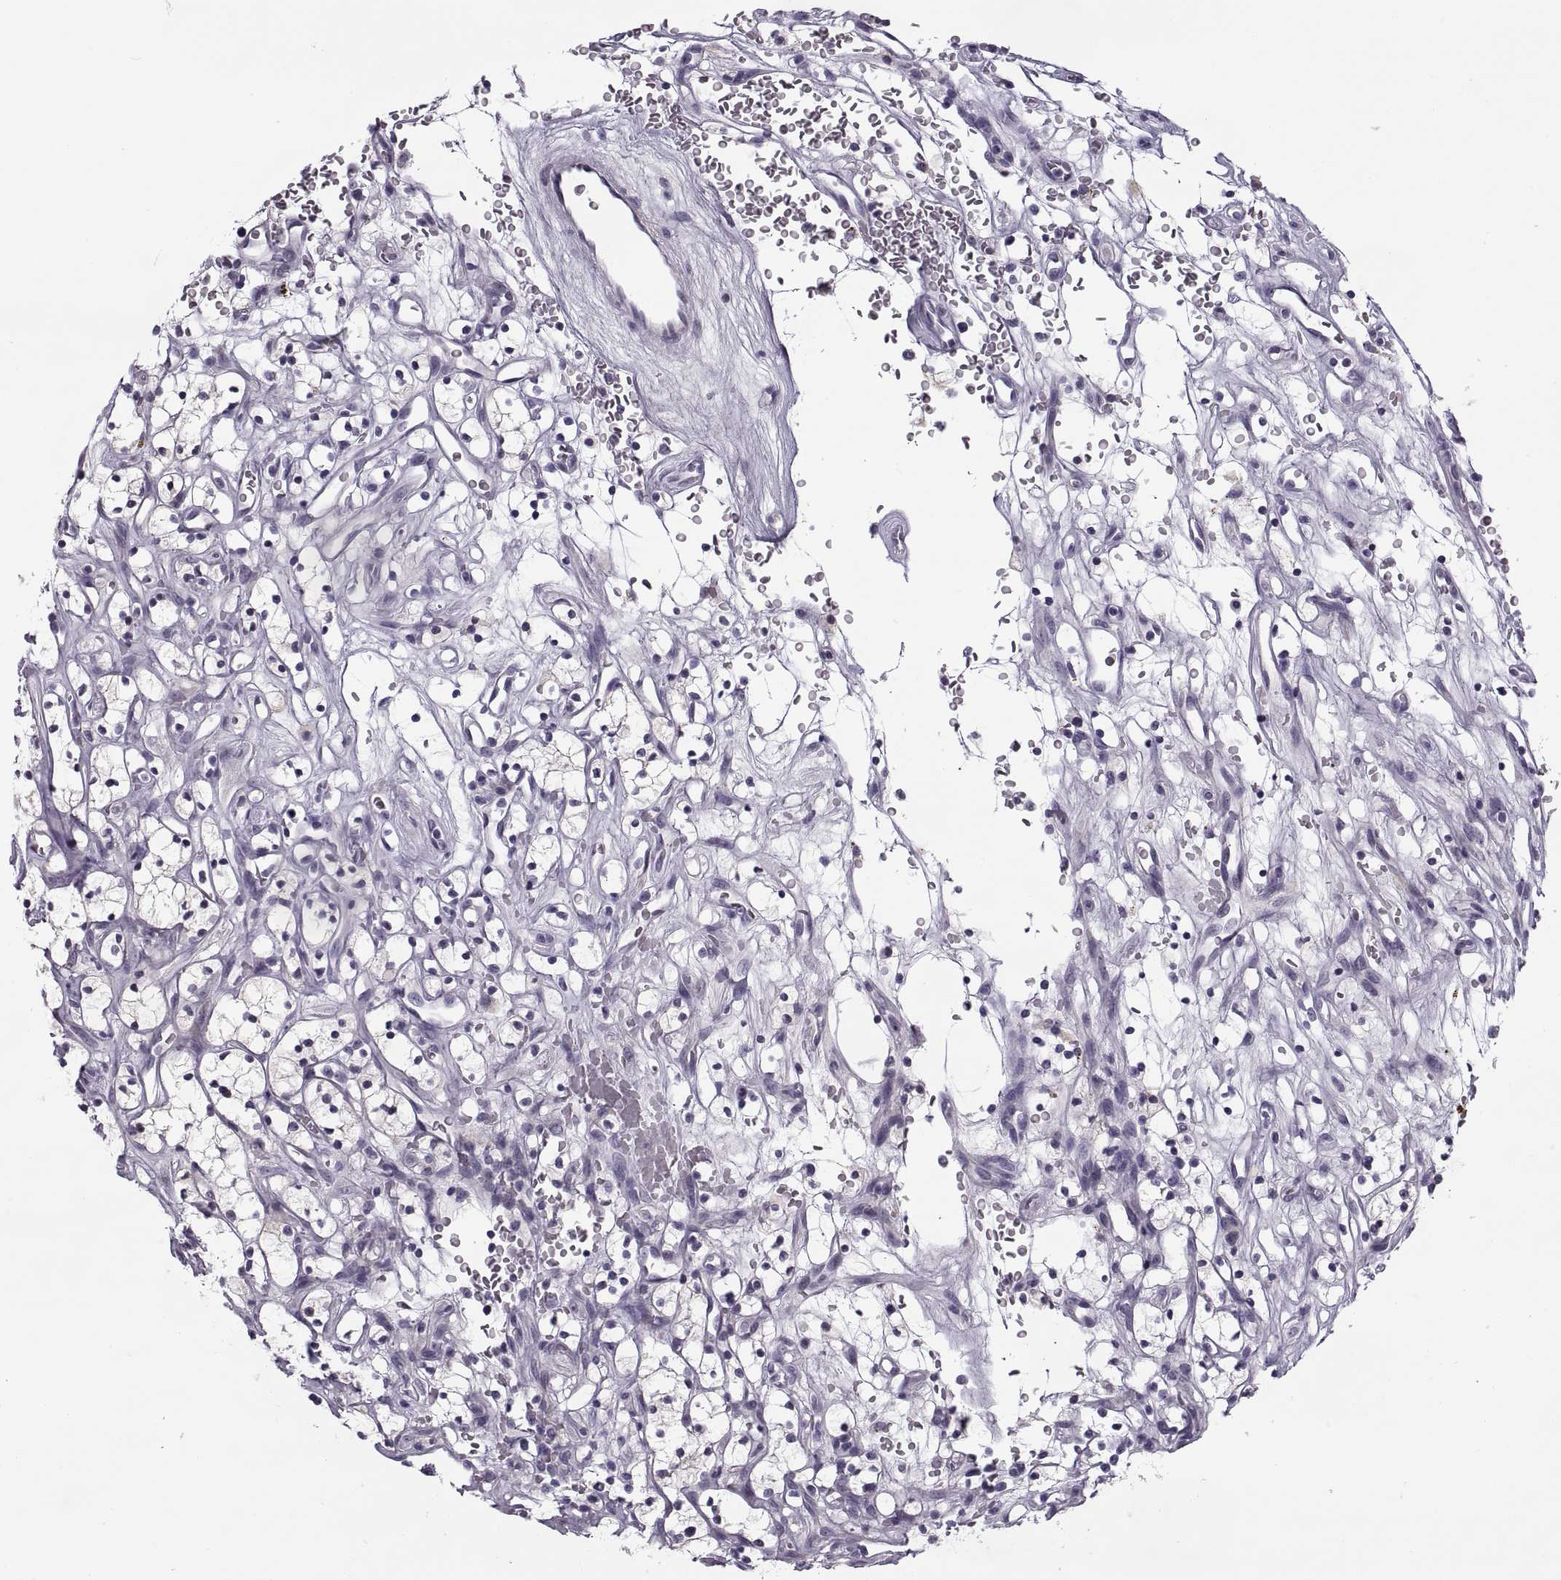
{"staining": {"intensity": "negative", "quantity": "none", "location": "none"}, "tissue": "renal cancer", "cell_type": "Tumor cells", "image_type": "cancer", "snomed": [{"axis": "morphology", "description": "Adenocarcinoma, NOS"}, {"axis": "topography", "description": "Kidney"}], "caption": "Renal cancer (adenocarcinoma) was stained to show a protein in brown. There is no significant staining in tumor cells.", "gene": "MAGEB1", "patient": {"sex": "female", "age": 64}}